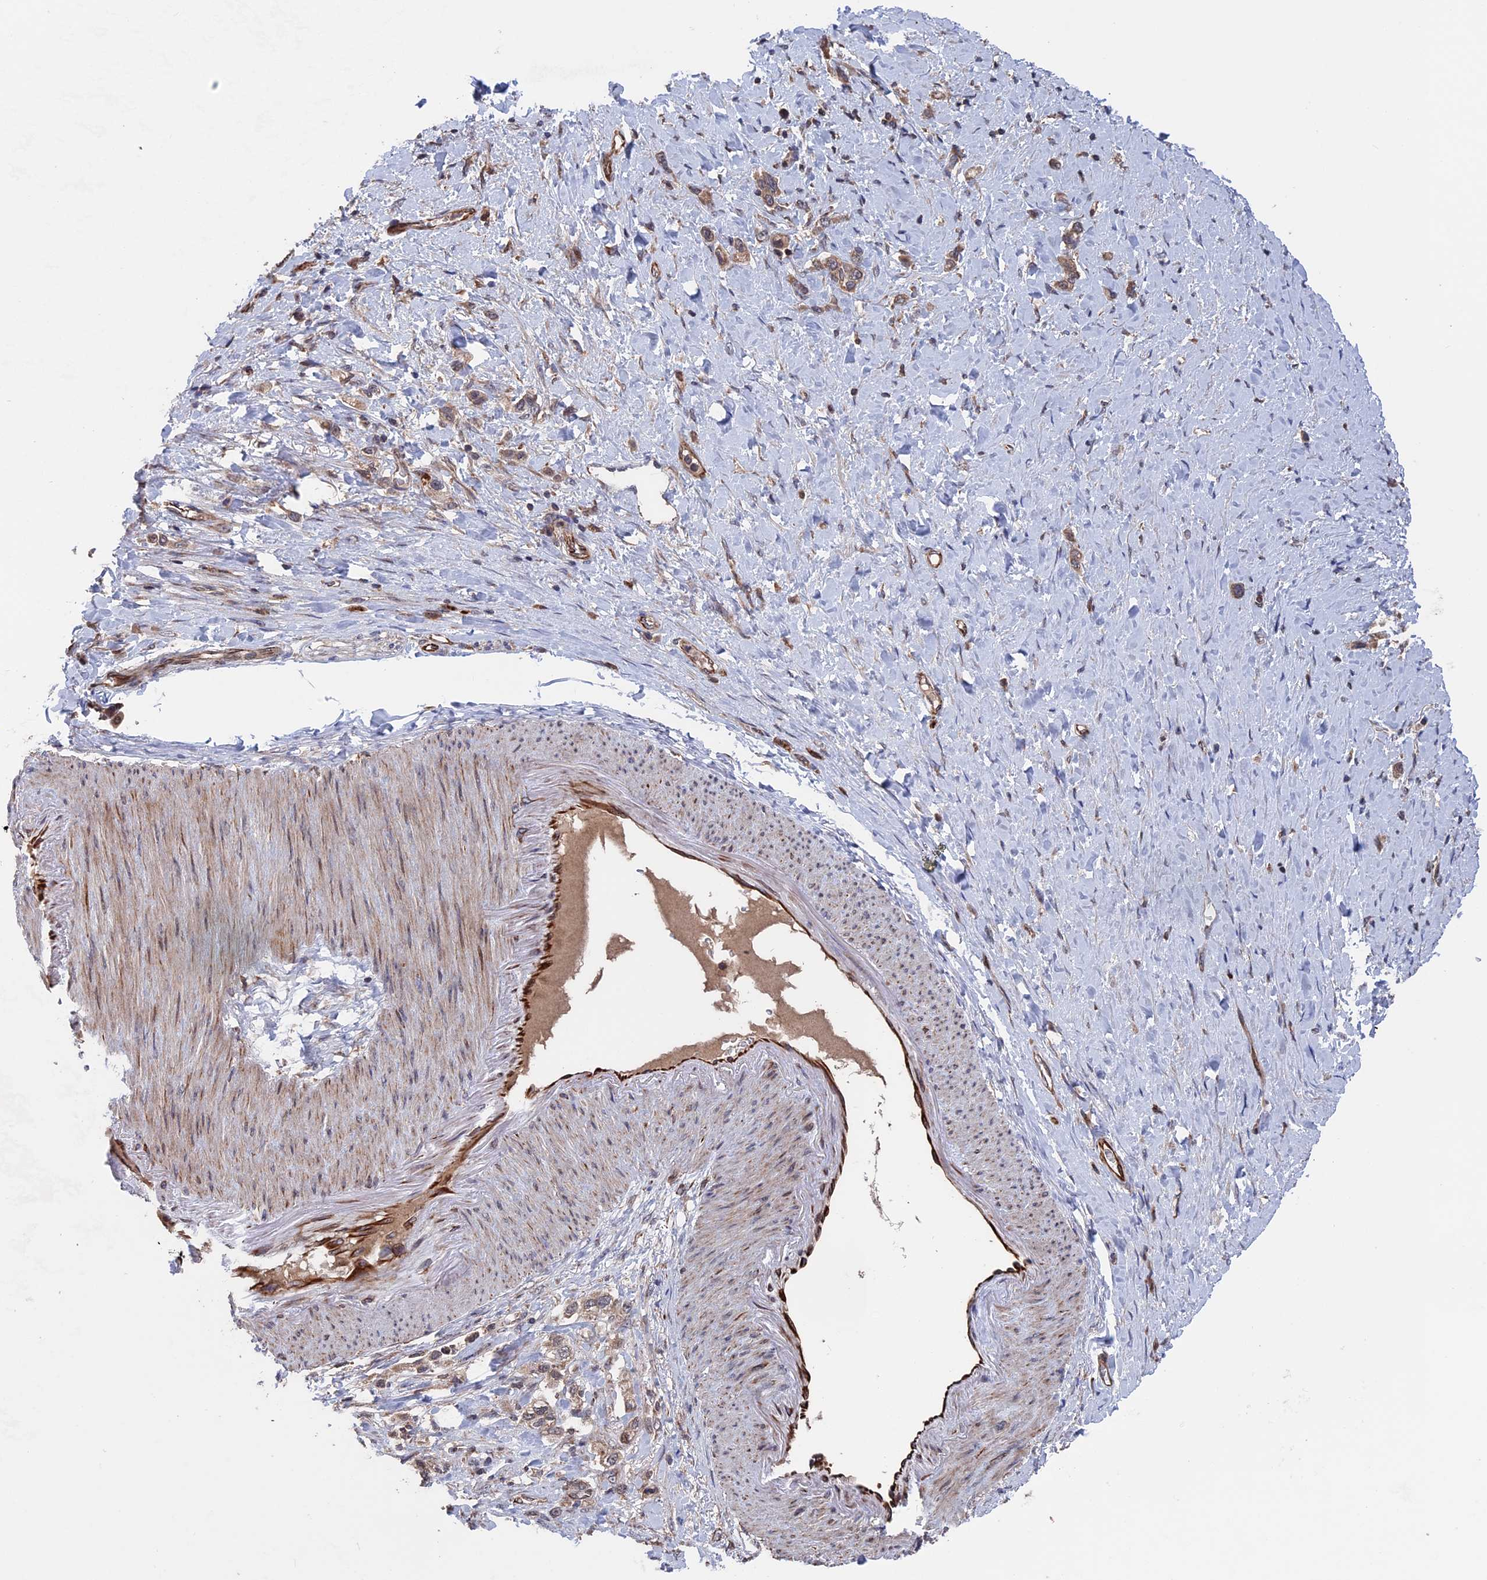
{"staining": {"intensity": "moderate", "quantity": ">75%", "location": "cytoplasmic/membranous"}, "tissue": "stomach cancer", "cell_type": "Tumor cells", "image_type": "cancer", "snomed": [{"axis": "morphology", "description": "Adenocarcinoma, NOS"}, {"axis": "topography", "description": "Stomach"}], "caption": "Immunohistochemical staining of human stomach cancer displays medium levels of moderate cytoplasmic/membranous protein staining in approximately >75% of tumor cells.", "gene": "PLA2G15", "patient": {"sex": "female", "age": 65}}